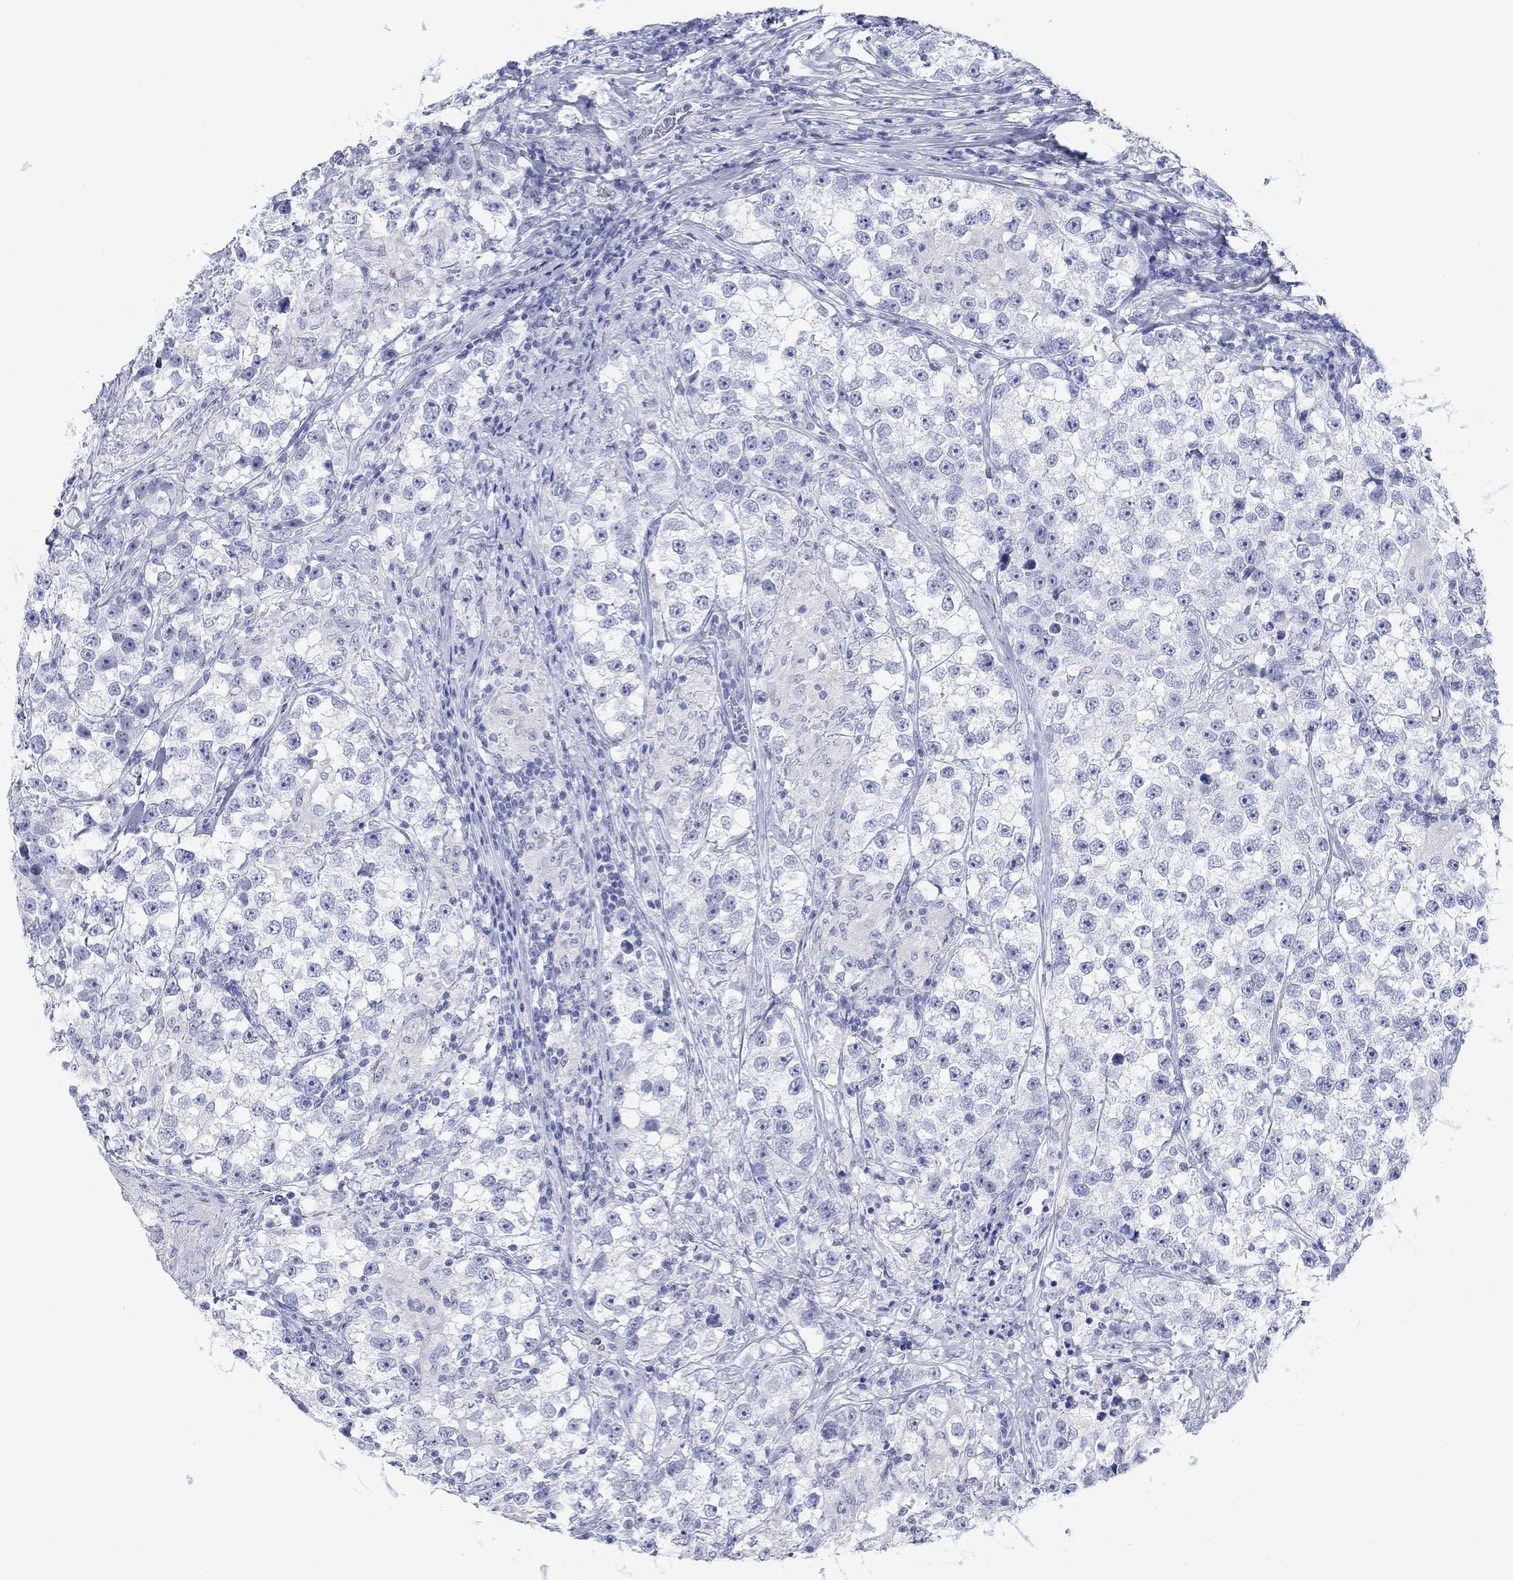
{"staining": {"intensity": "negative", "quantity": "none", "location": "none"}, "tissue": "testis cancer", "cell_type": "Tumor cells", "image_type": "cancer", "snomed": [{"axis": "morphology", "description": "Seminoma, NOS"}, {"axis": "topography", "description": "Testis"}], "caption": "Tumor cells show no significant positivity in testis cancer (seminoma). (DAB IHC, high magnification).", "gene": "PDYN", "patient": {"sex": "male", "age": 46}}